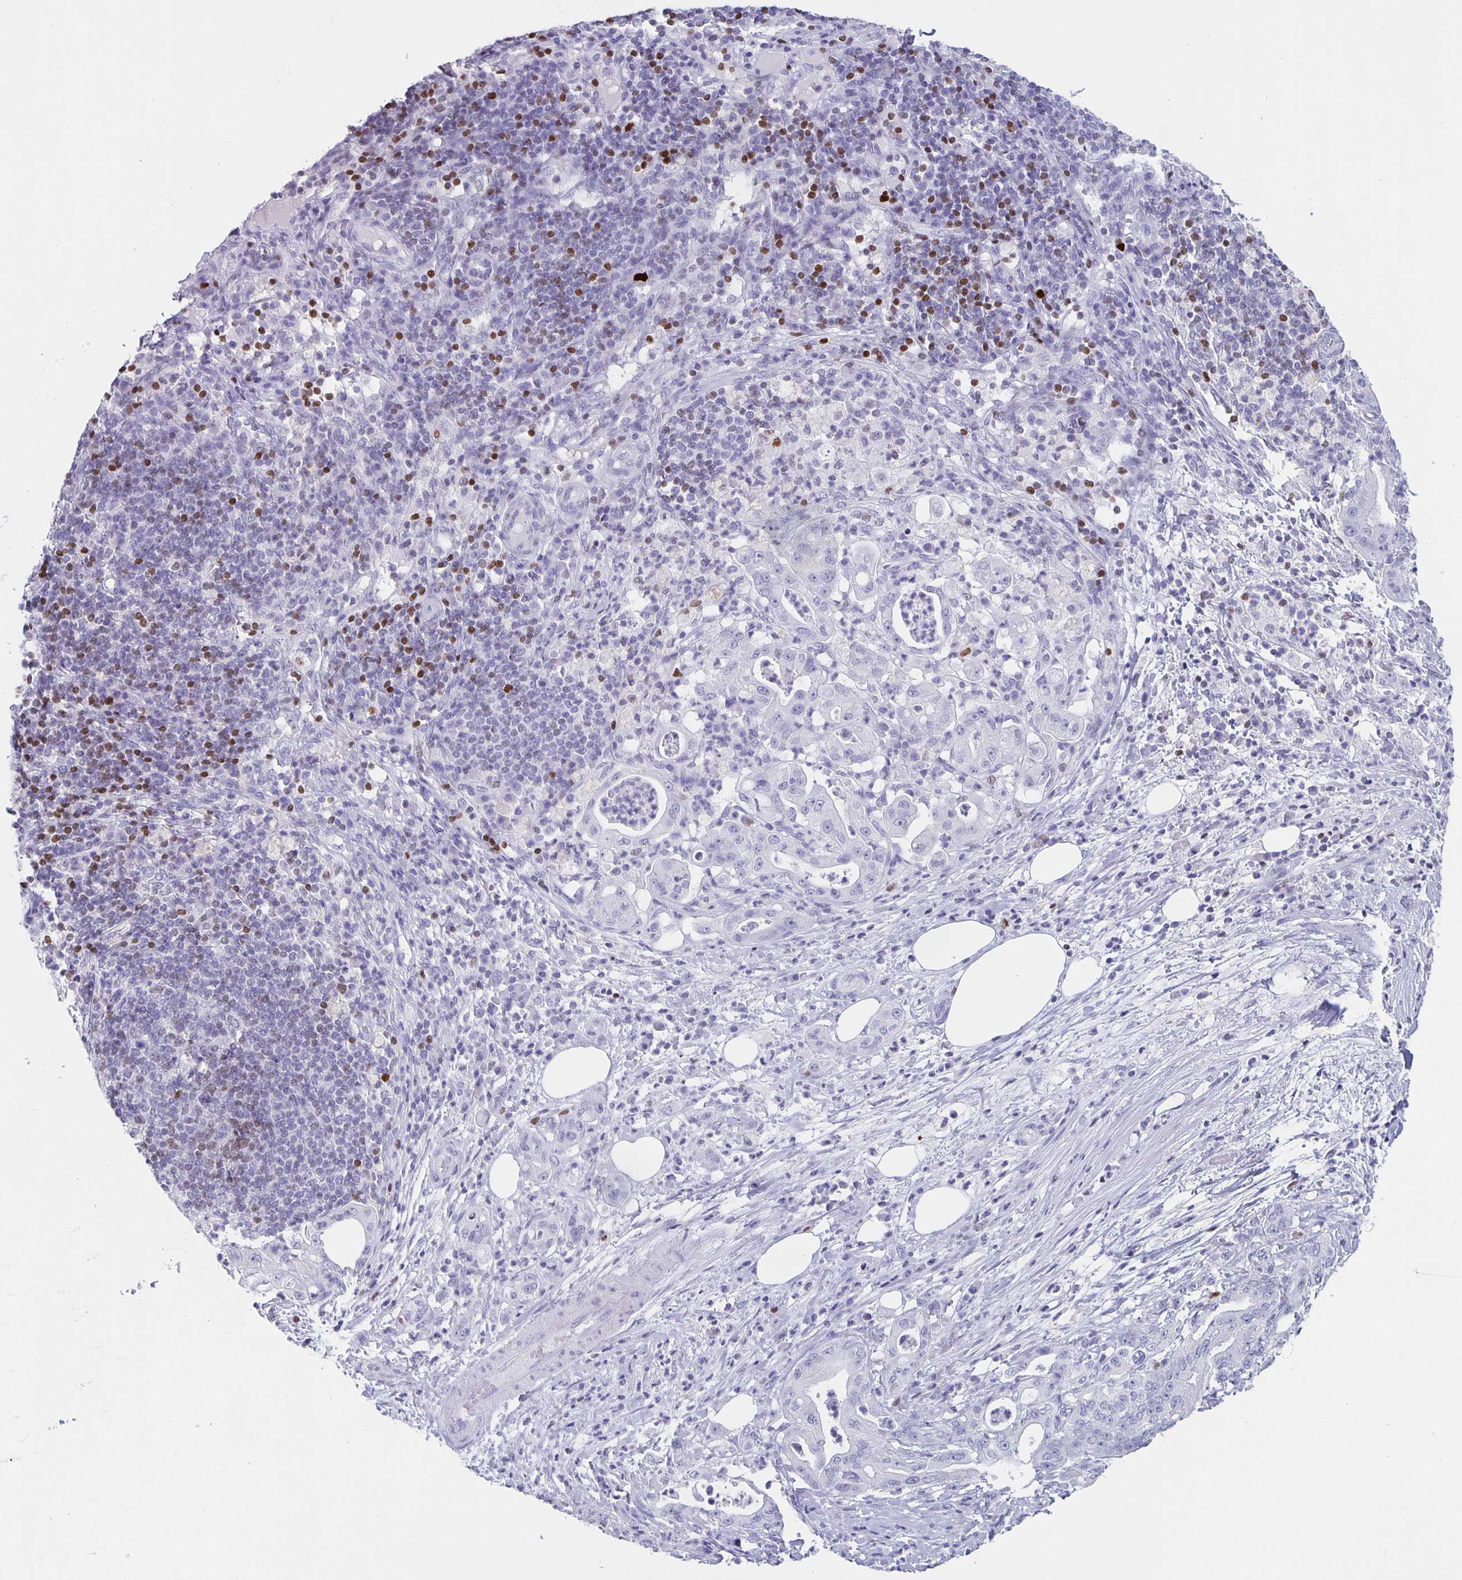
{"staining": {"intensity": "negative", "quantity": "none", "location": "none"}, "tissue": "pancreatic cancer", "cell_type": "Tumor cells", "image_type": "cancer", "snomed": [{"axis": "morphology", "description": "Adenocarcinoma, NOS"}, {"axis": "topography", "description": "Pancreas"}], "caption": "High magnification brightfield microscopy of pancreatic cancer (adenocarcinoma) stained with DAB (3,3'-diaminobenzidine) (brown) and counterstained with hematoxylin (blue): tumor cells show no significant expression.", "gene": "SATB2", "patient": {"sex": "male", "age": 71}}